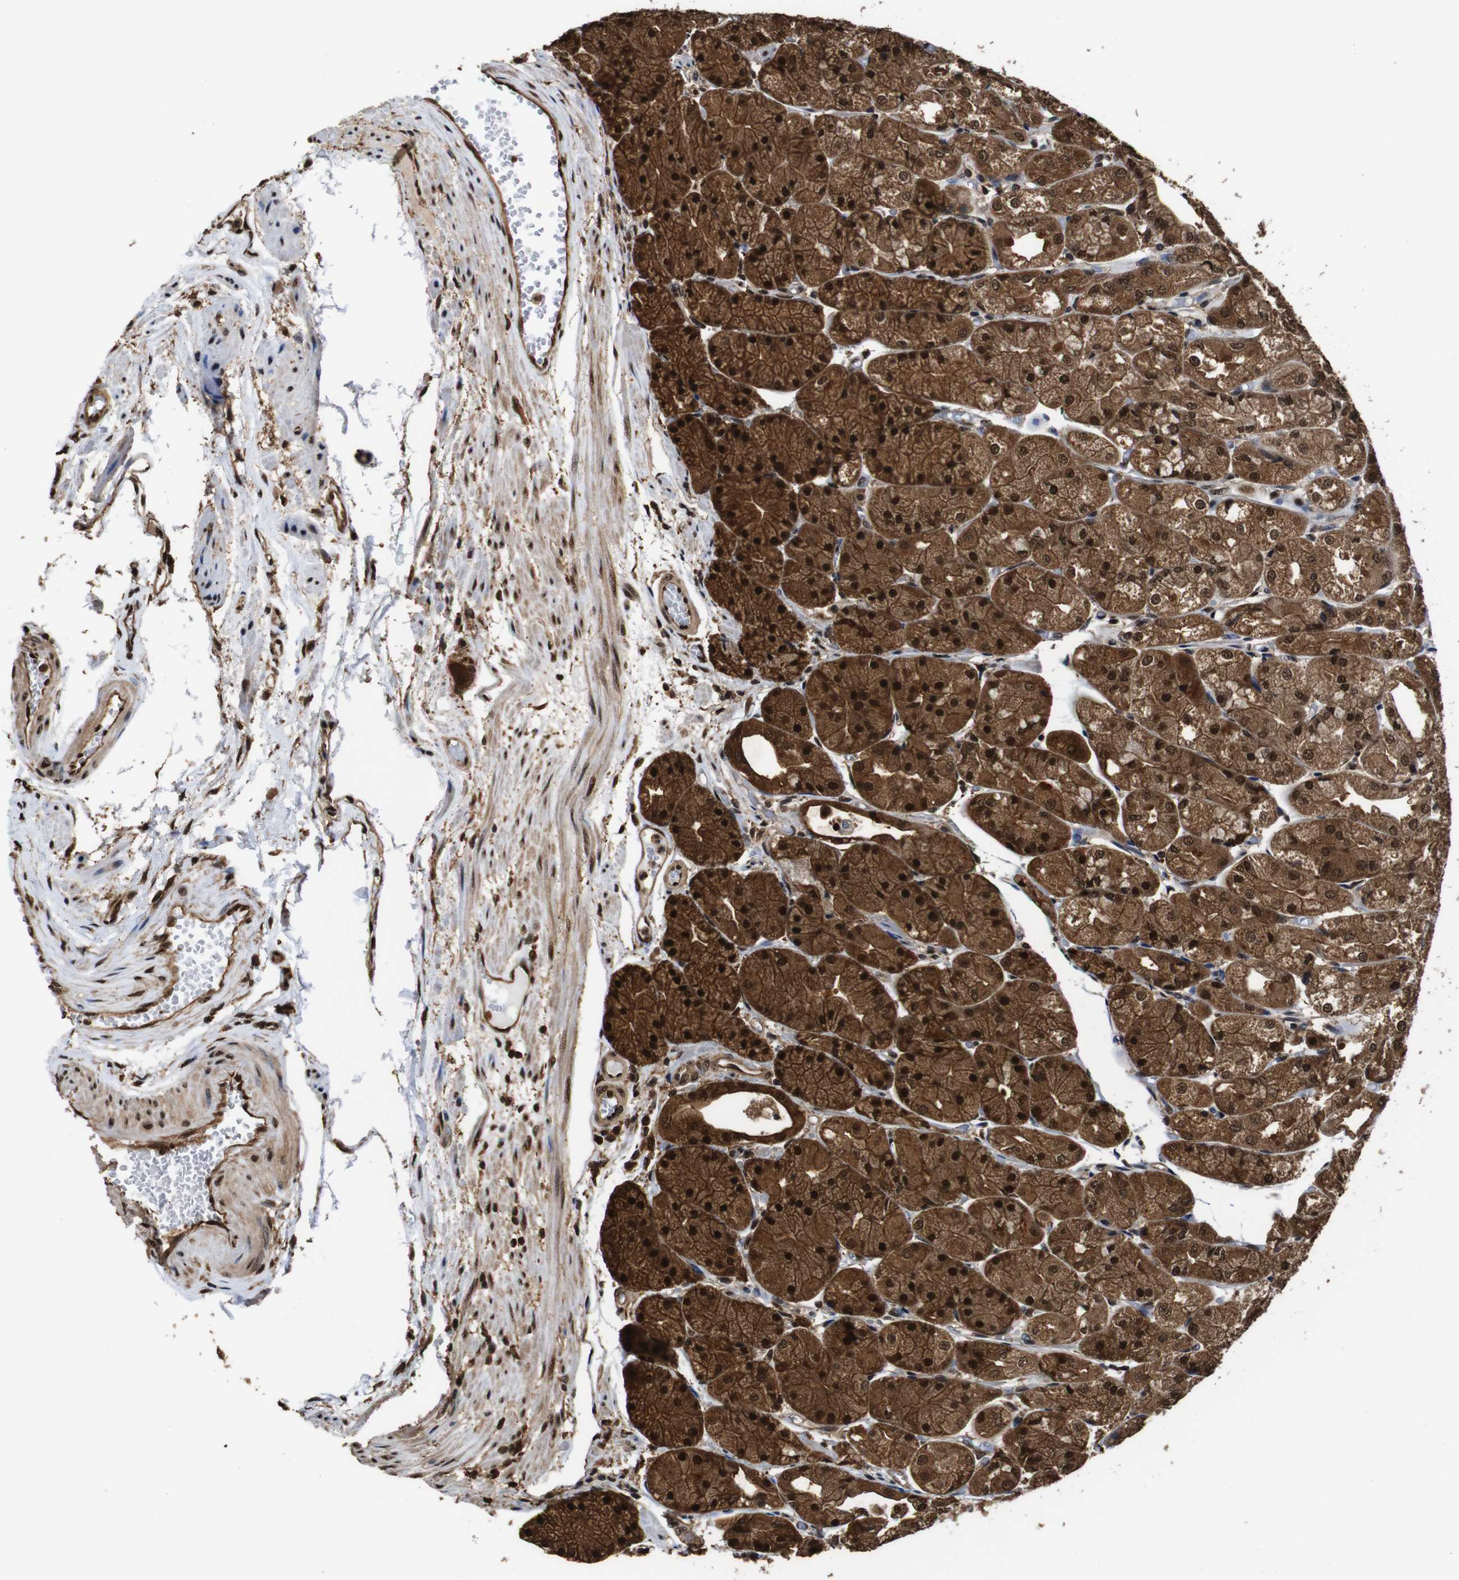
{"staining": {"intensity": "strong", "quantity": ">75%", "location": "cytoplasmic/membranous,nuclear"}, "tissue": "stomach", "cell_type": "Glandular cells", "image_type": "normal", "snomed": [{"axis": "morphology", "description": "Normal tissue, NOS"}, {"axis": "topography", "description": "Stomach, upper"}], "caption": "Immunohistochemistry (IHC) image of normal stomach stained for a protein (brown), which shows high levels of strong cytoplasmic/membranous,nuclear staining in approximately >75% of glandular cells.", "gene": "VCP", "patient": {"sex": "male", "age": 72}}